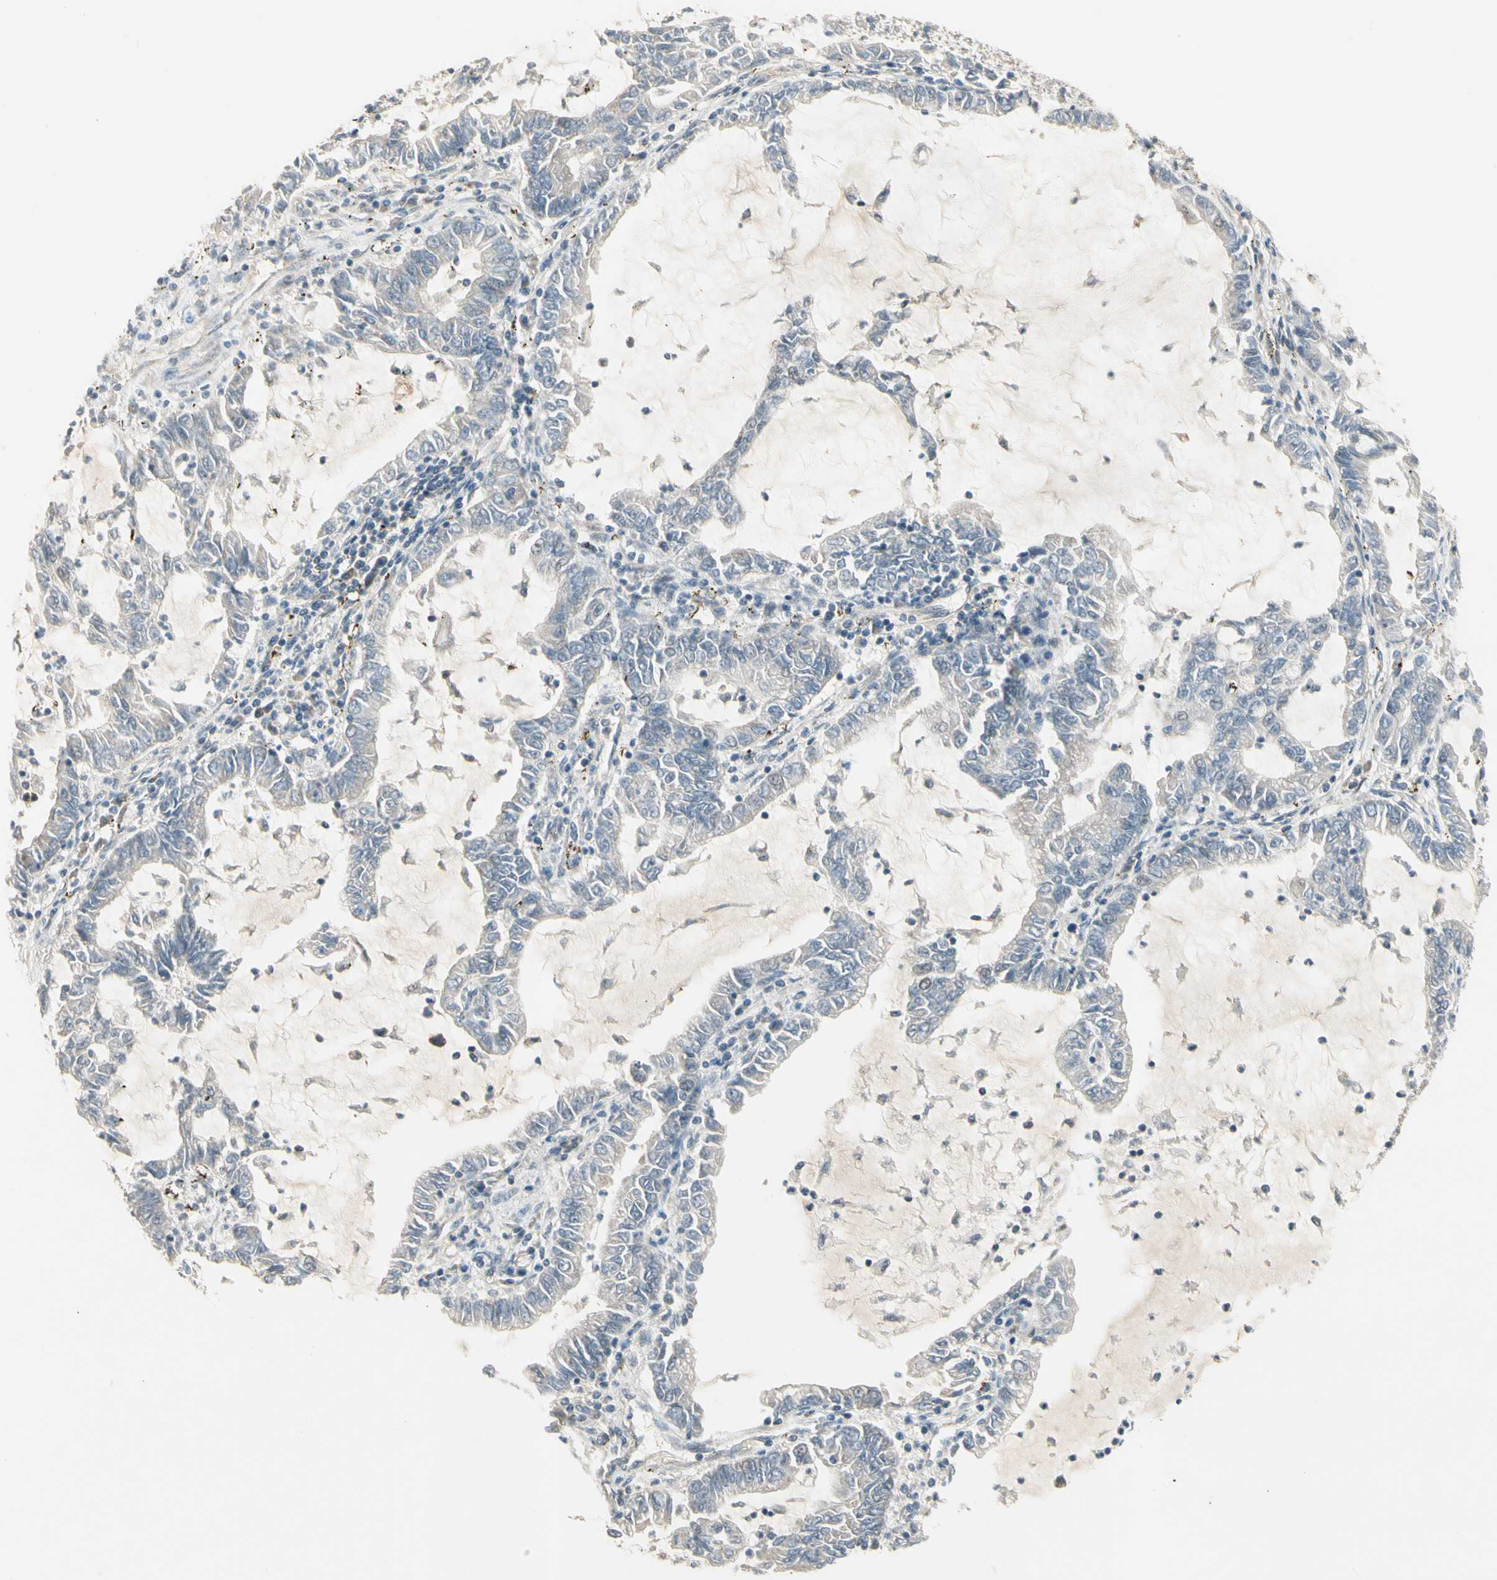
{"staining": {"intensity": "negative", "quantity": "none", "location": "none"}, "tissue": "lung cancer", "cell_type": "Tumor cells", "image_type": "cancer", "snomed": [{"axis": "morphology", "description": "Adenocarcinoma, NOS"}, {"axis": "topography", "description": "Lung"}], "caption": "Tumor cells are negative for brown protein staining in adenocarcinoma (lung).", "gene": "ADGRA3", "patient": {"sex": "female", "age": 51}}